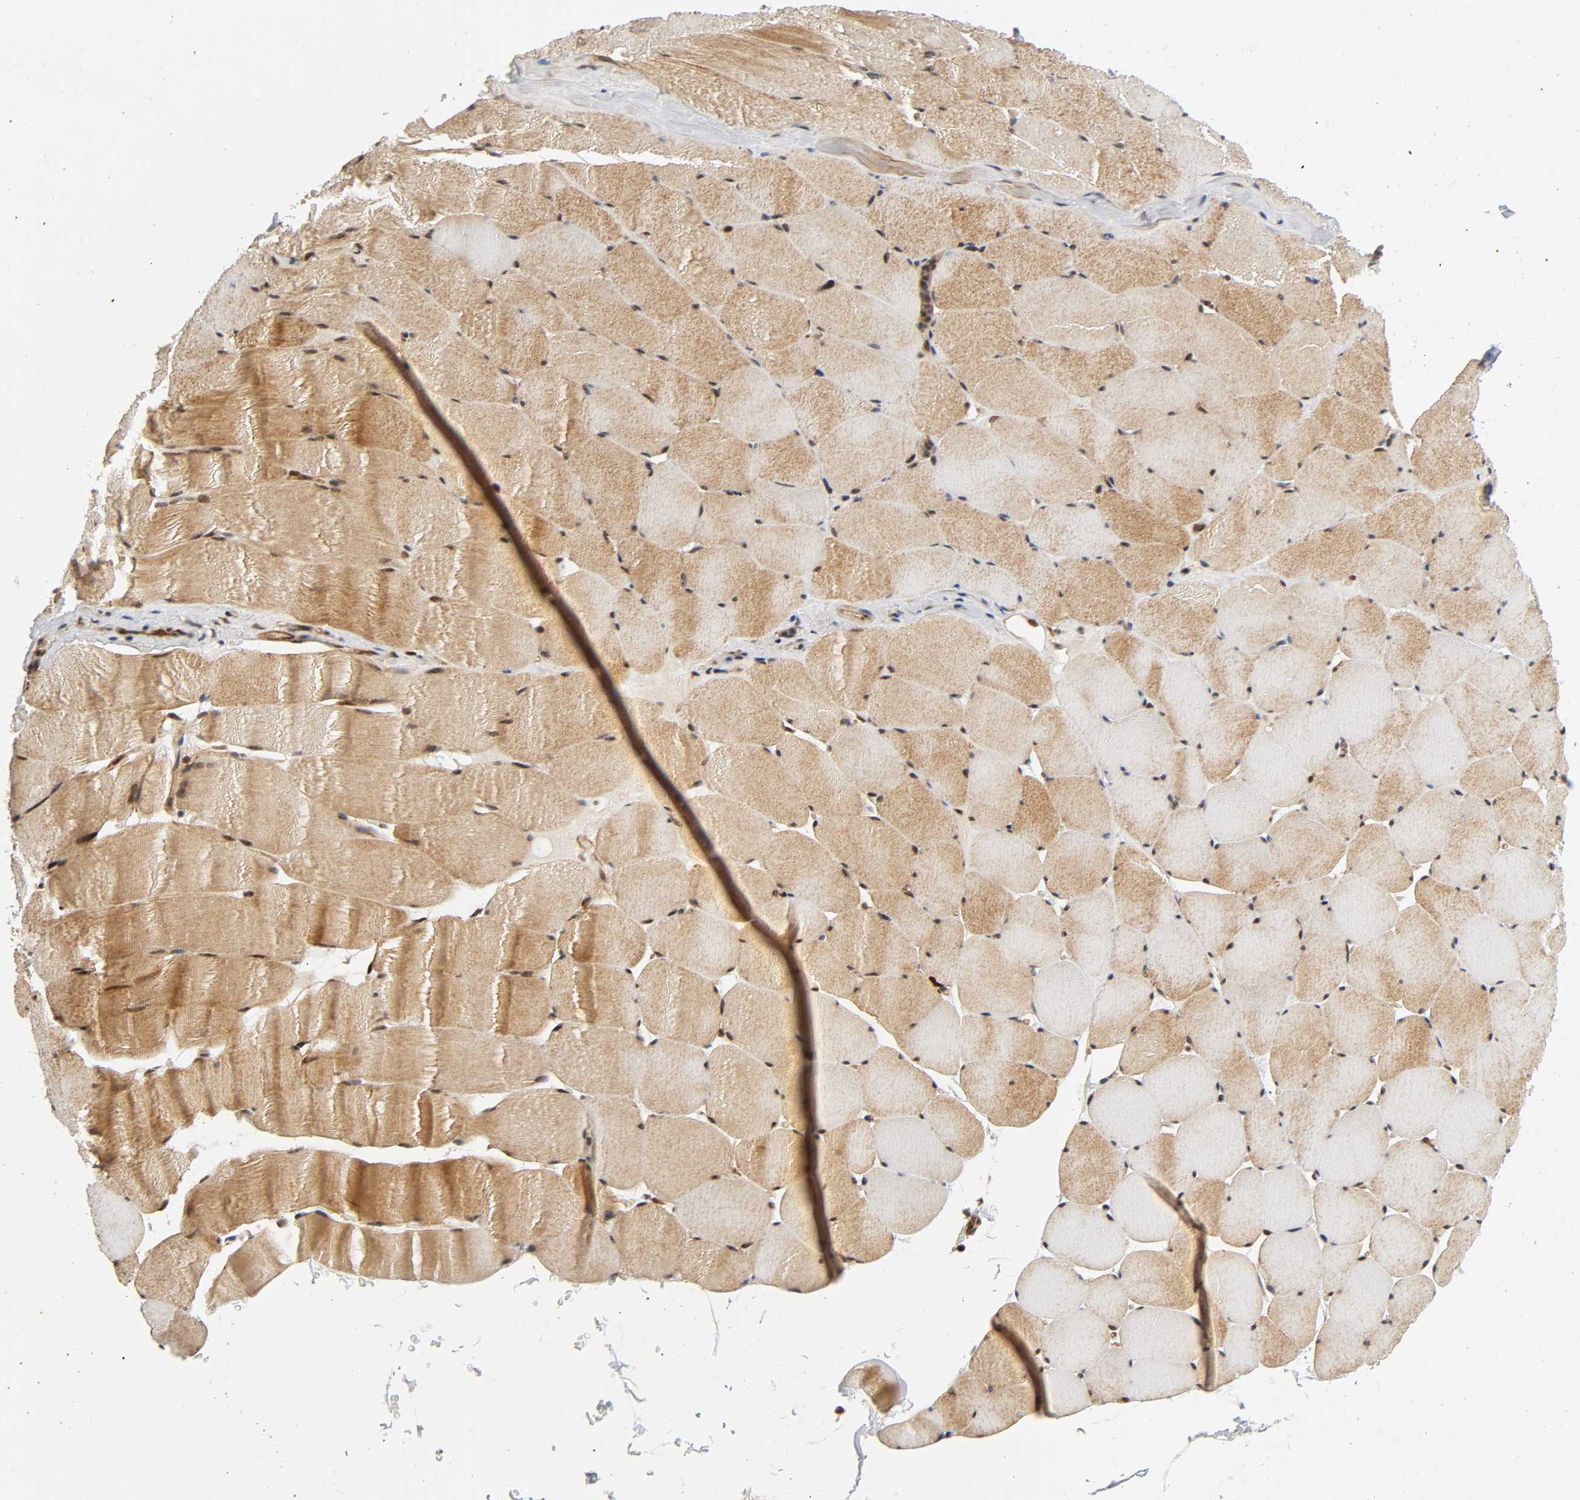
{"staining": {"intensity": "moderate", "quantity": ">75%", "location": "cytoplasmic/membranous,nuclear"}, "tissue": "skeletal muscle", "cell_type": "Myocytes", "image_type": "normal", "snomed": [{"axis": "morphology", "description": "Normal tissue, NOS"}, {"axis": "topography", "description": "Skeletal muscle"}], "caption": "Protein expression analysis of normal skeletal muscle shows moderate cytoplasmic/membranous,nuclear staining in about >75% of myocytes. Using DAB (3,3'-diaminobenzidine) (brown) and hematoxylin (blue) stains, captured at high magnification using brightfield microscopy.", "gene": "IQCJ", "patient": {"sex": "male", "age": 62}}